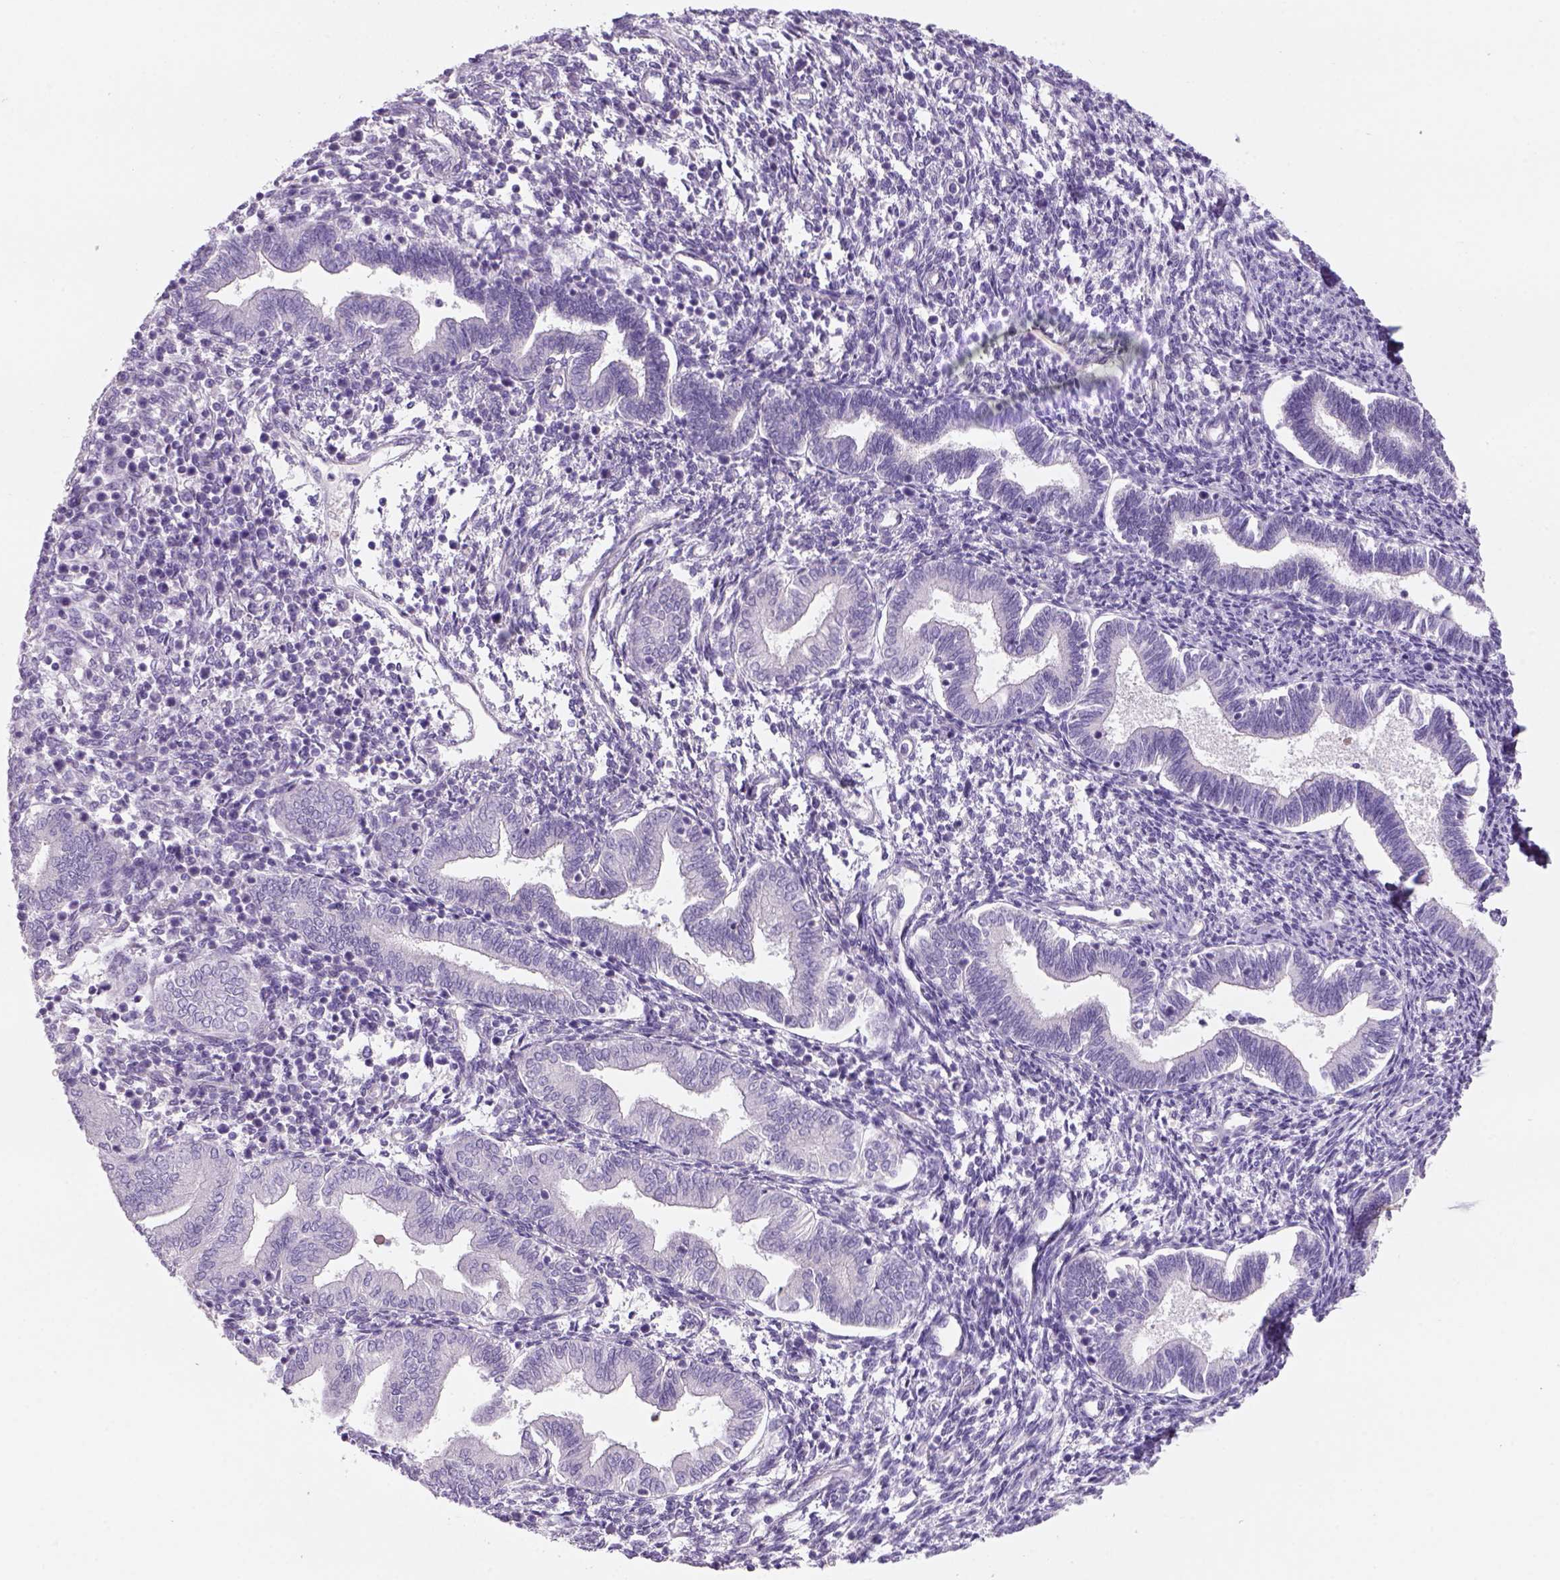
{"staining": {"intensity": "negative", "quantity": "none", "location": "none"}, "tissue": "endometrium", "cell_type": "Cells in endometrial stroma", "image_type": "normal", "snomed": [{"axis": "morphology", "description": "Normal tissue, NOS"}, {"axis": "topography", "description": "Endometrium"}], "caption": "Immunohistochemical staining of benign endometrium shows no significant expression in cells in endometrial stroma. (Stains: DAB IHC with hematoxylin counter stain, Microscopy: brightfield microscopy at high magnification).", "gene": "TENM4", "patient": {"sex": "female", "age": 42}}